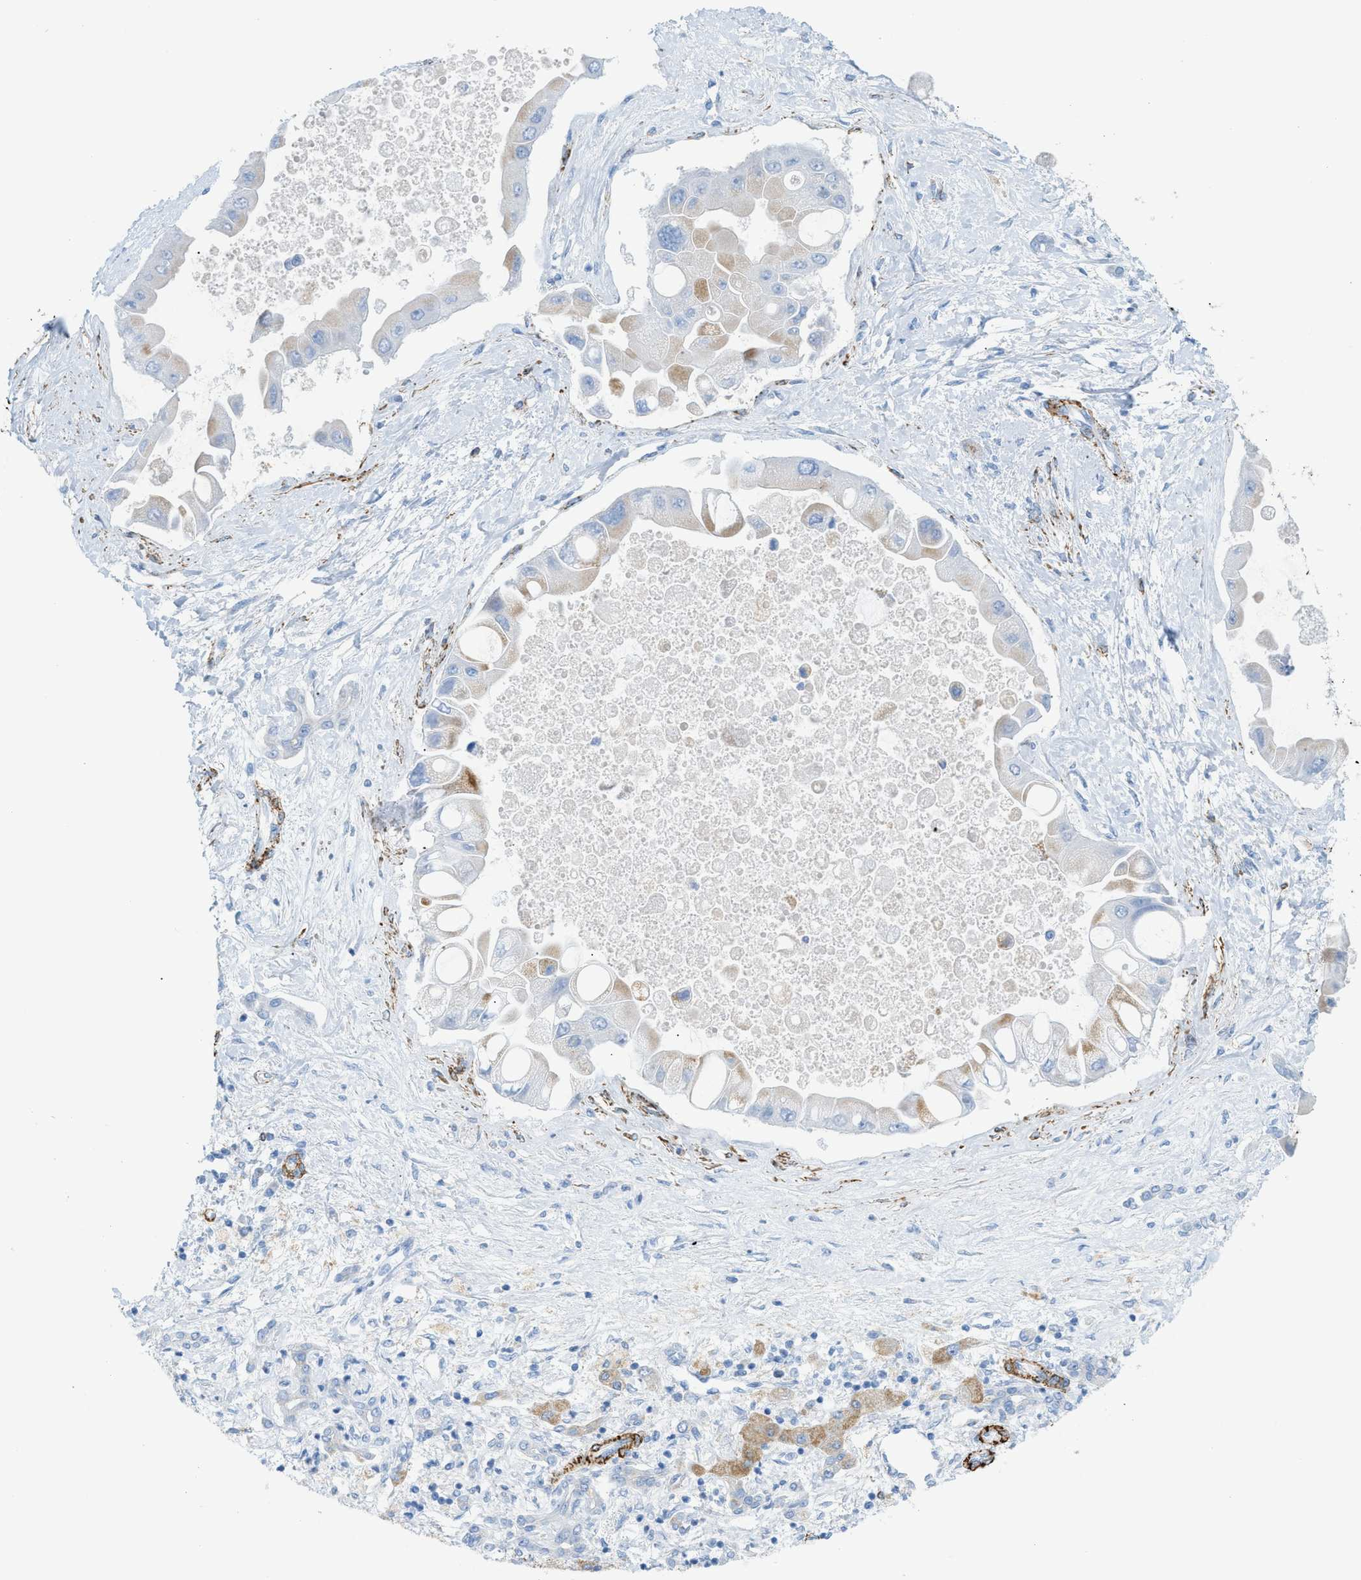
{"staining": {"intensity": "weak", "quantity": "<25%", "location": "cytoplasmic/membranous"}, "tissue": "liver cancer", "cell_type": "Tumor cells", "image_type": "cancer", "snomed": [{"axis": "morphology", "description": "Cholangiocarcinoma"}, {"axis": "topography", "description": "Liver"}], "caption": "There is no significant positivity in tumor cells of liver cancer (cholangiocarcinoma). (DAB immunohistochemistry (IHC) visualized using brightfield microscopy, high magnification).", "gene": "MYH11", "patient": {"sex": "male", "age": 50}}